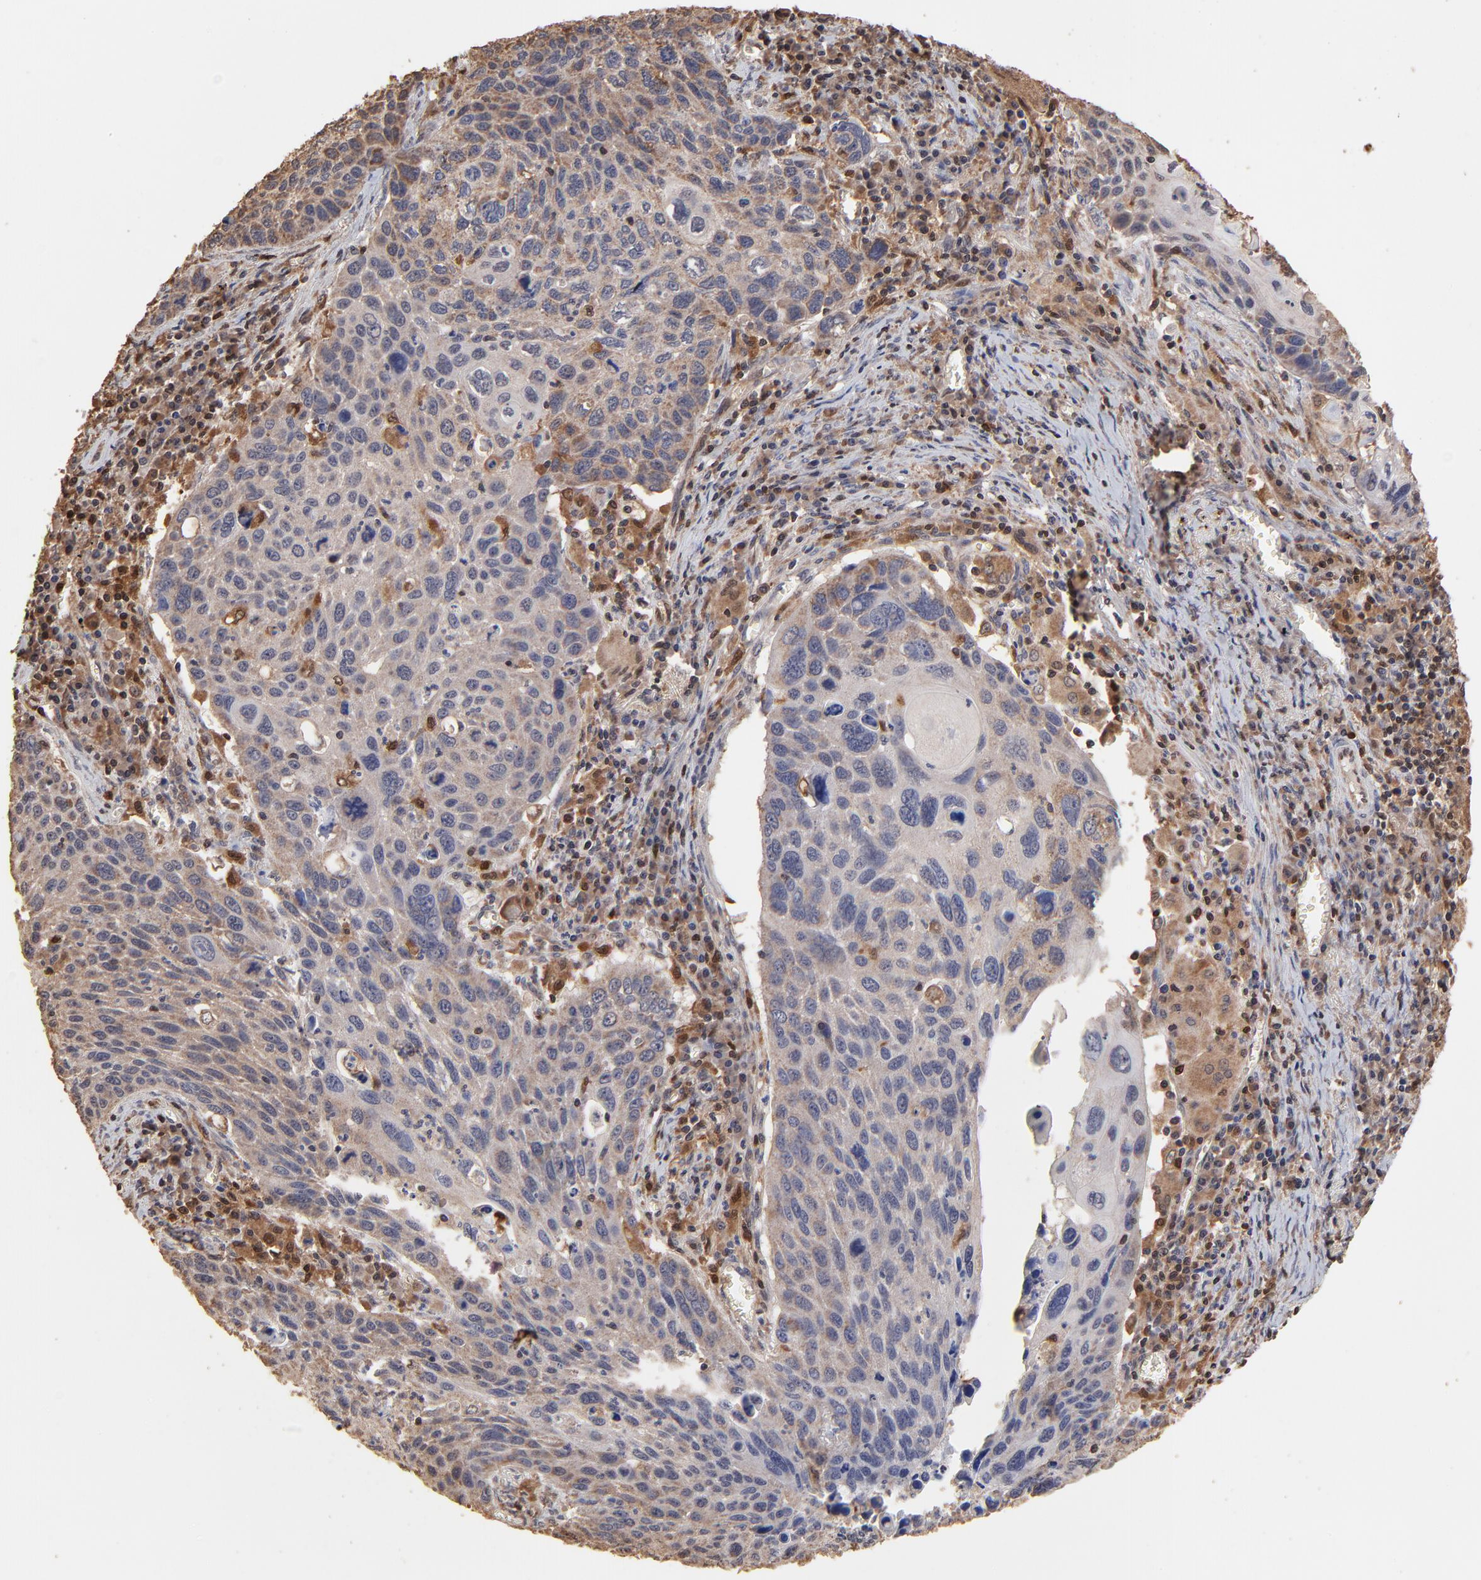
{"staining": {"intensity": "weak", "quantity": "25%-75%", "location": "cytoplasmic/membranous"}, "tissue": "lung cancer", "cell_type": "Tumor cells", "image_type": "cancer", "snomed": [{"axis": "morphology", "description": "Squamous cell carcinoma, NOS"}, {"axis": "topography", "description": "Lung"}], "caption": "Immunohistochemistry photomicrograph of human lung cancer (squamous cell carcinoma) stained for a protein (brown), which shows low levels of weak cytoplasmic/membranous staining in about 25%-75% of tumor cells.", "gene": "CASP1", "patient": {"sex": "male", "age": 68}}